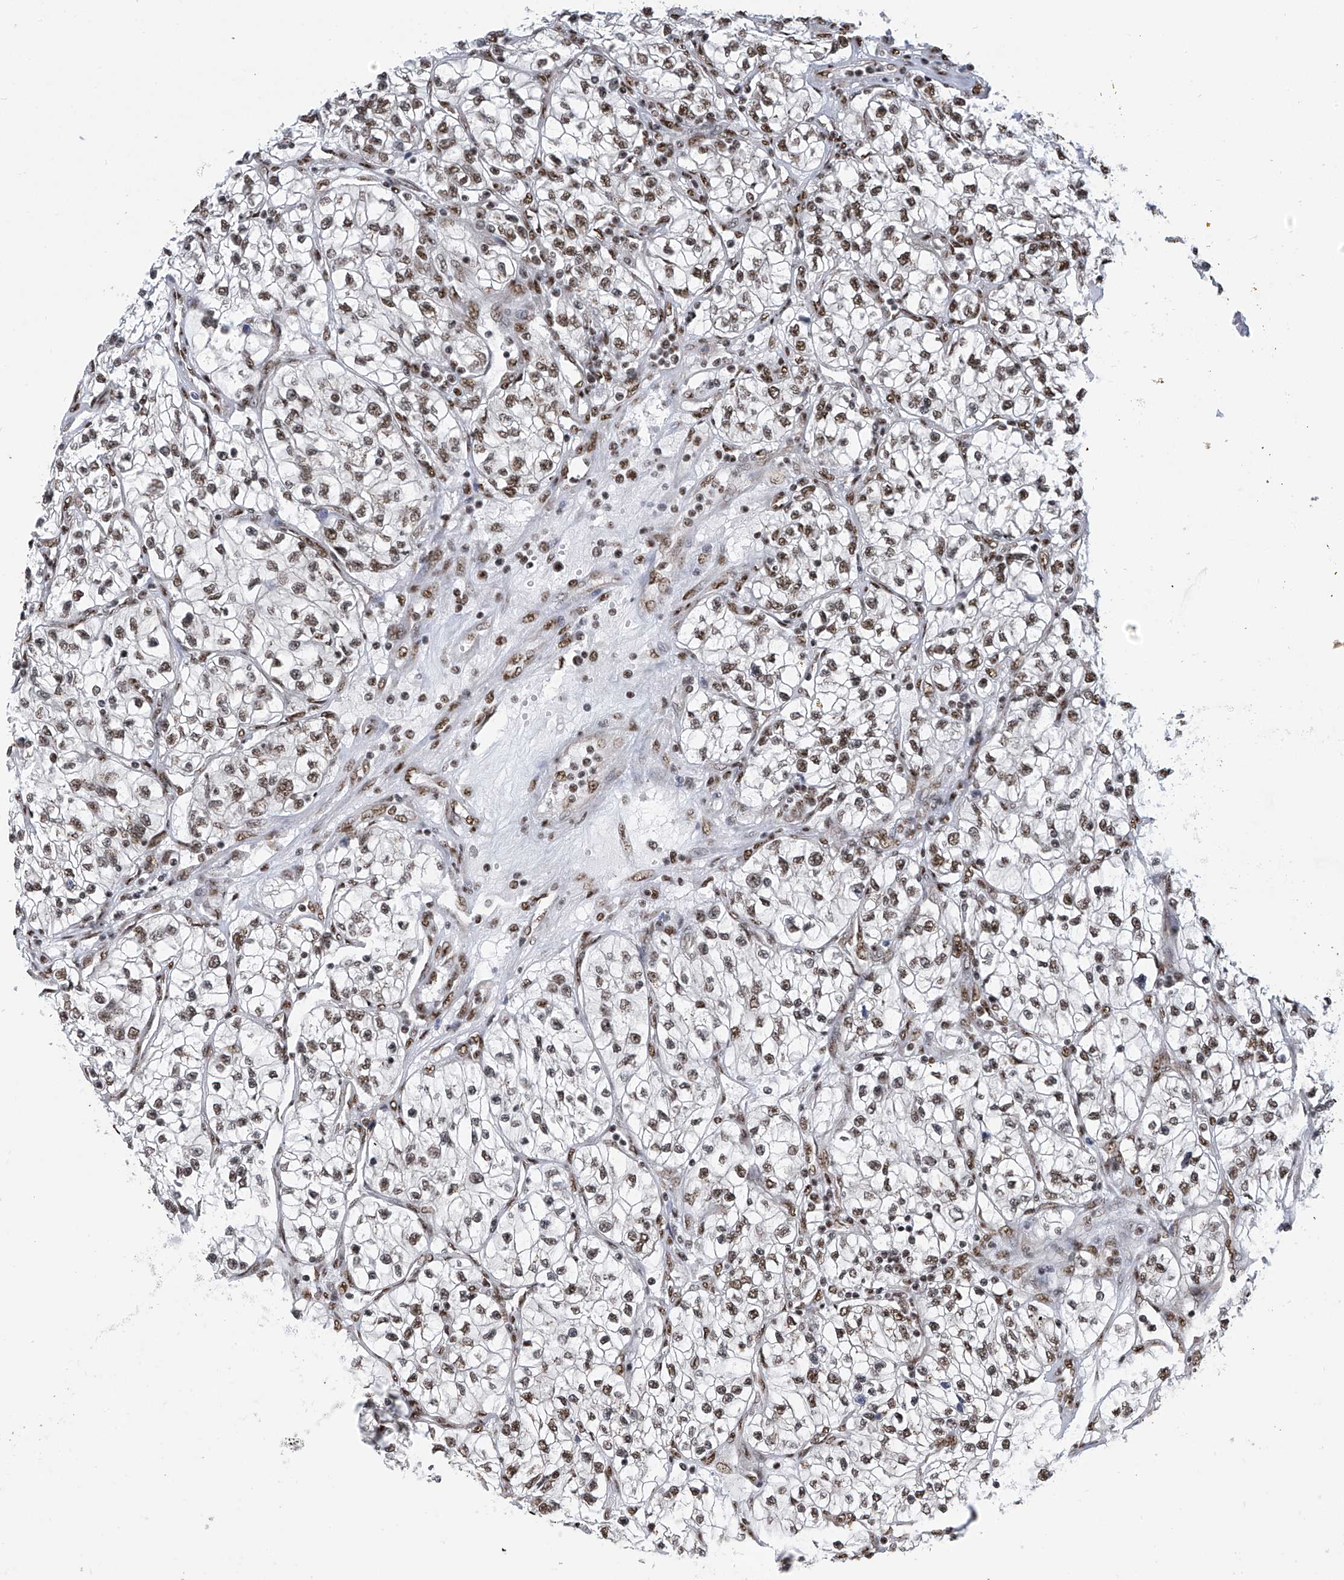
{"staining": {"intensity": "moderate", "quantity": ">75%", "location": "nuclear"}, "tissue": "renal cancer", "cell_type": "Tumor cells", "image_type": "cancer", "snomed": [{"axis": "morphology", "description": "Adenocarcinoma, NOS"}, {"axis": "topography", "description": "Kidney"}], "caption": "This is a micrograph of immunohistochemistry (IHC) staining of adenocarcinoma (renal), which shows moderate expression in the nuclear of tumor cells.", "gene": "APLF", "patient": {"sex": "female", "age": 57}}